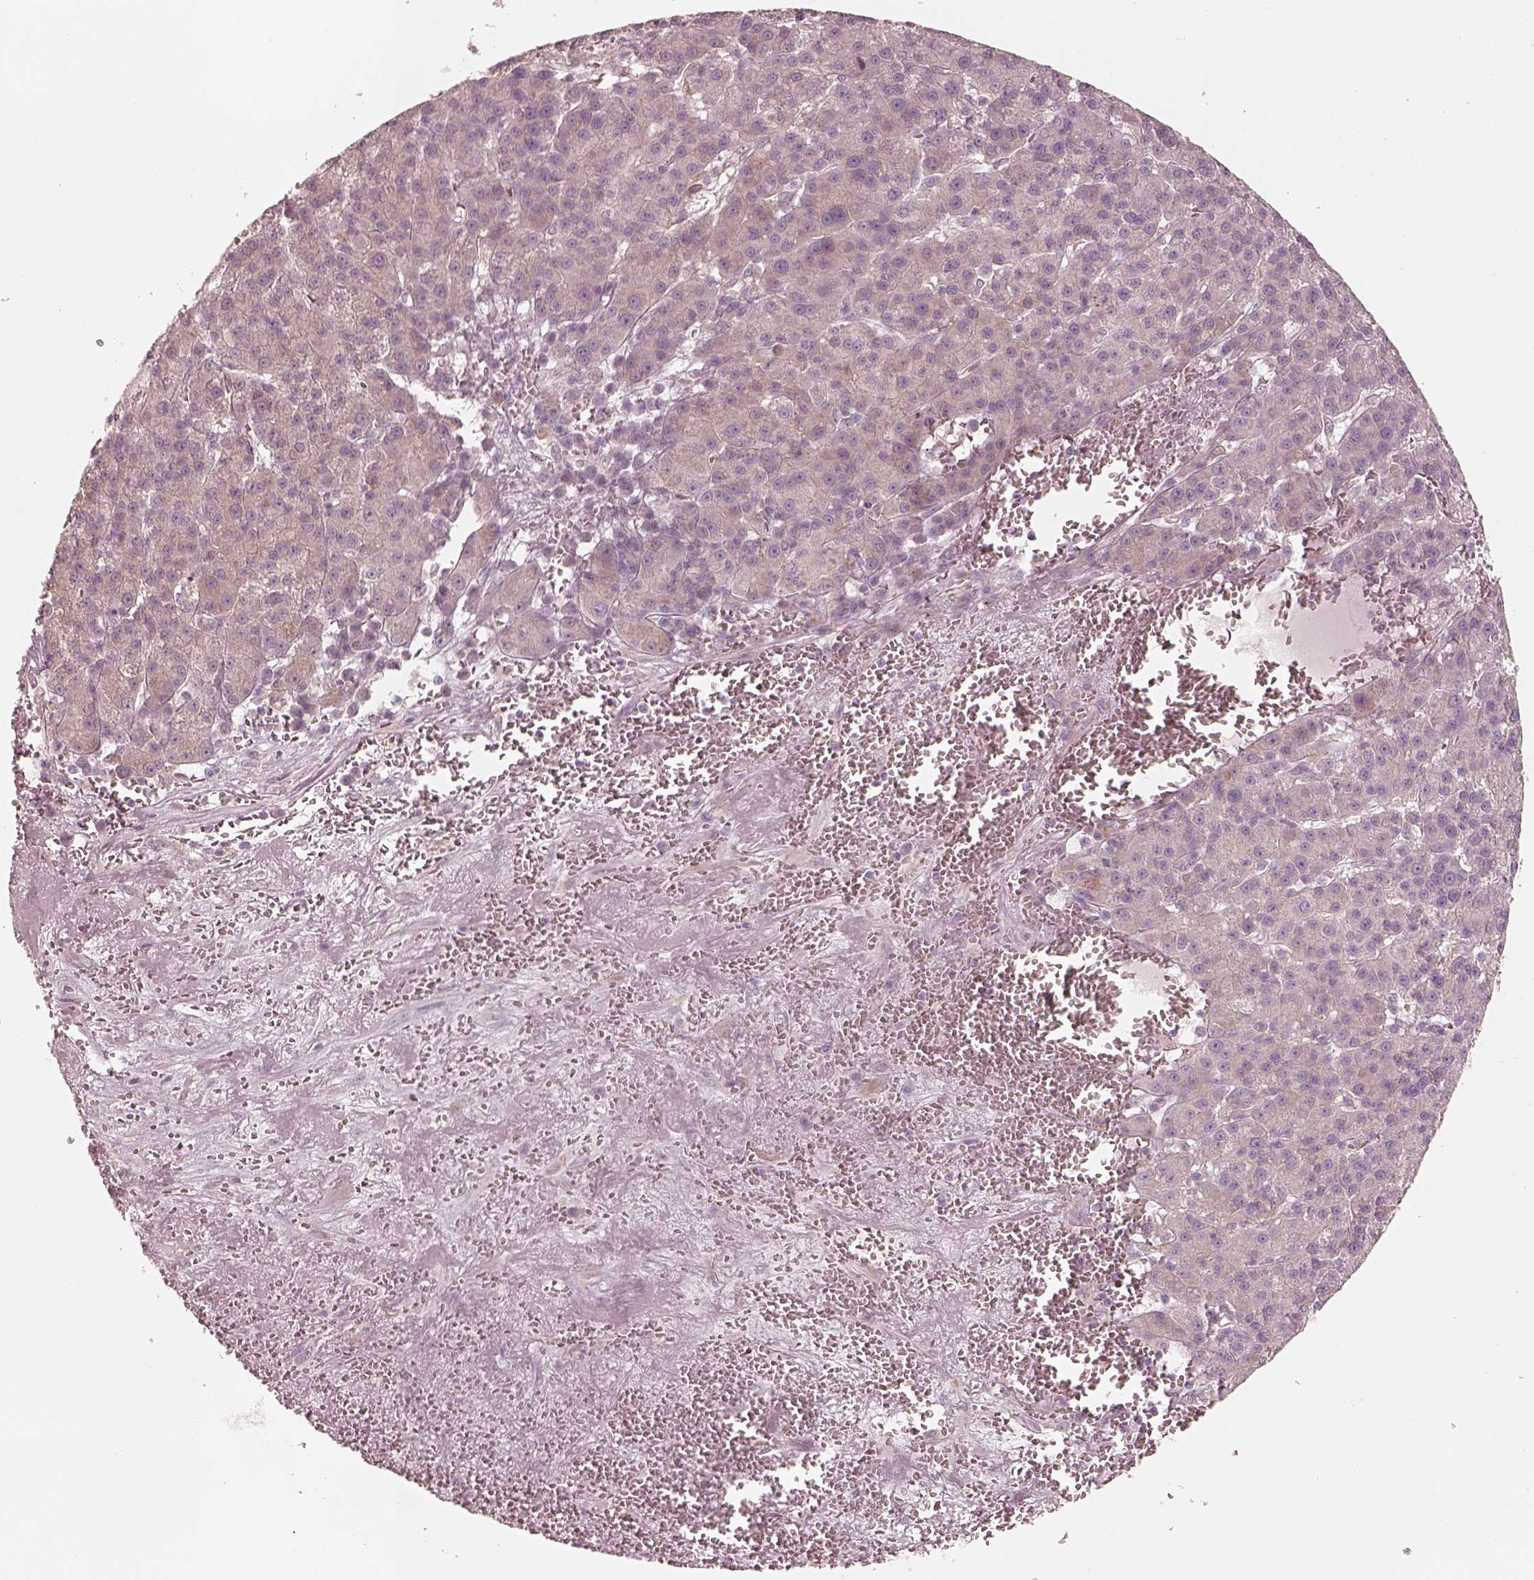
{"staining": {"intensity": "negative", "quantity": "none", "location": "none"}, "tissue": "liver cancer", "cell_type": "Tumor cells", "image_type": "cancer", "snomed": [{"axis": "morphology", "description": "Carcinoma, Hepatocellular, NOS"}, {"axis": "topography", "description": "Liver"}], "caption": "DAB immunohistochemical staining of human liver cancer exhibits no significant expression in tumor cells. (DAB immunohistochemistry visualized using brightfield microscopy, high magnification).", "gene": "RAB3C", "patient": {"sex": "female", "age": 60}}